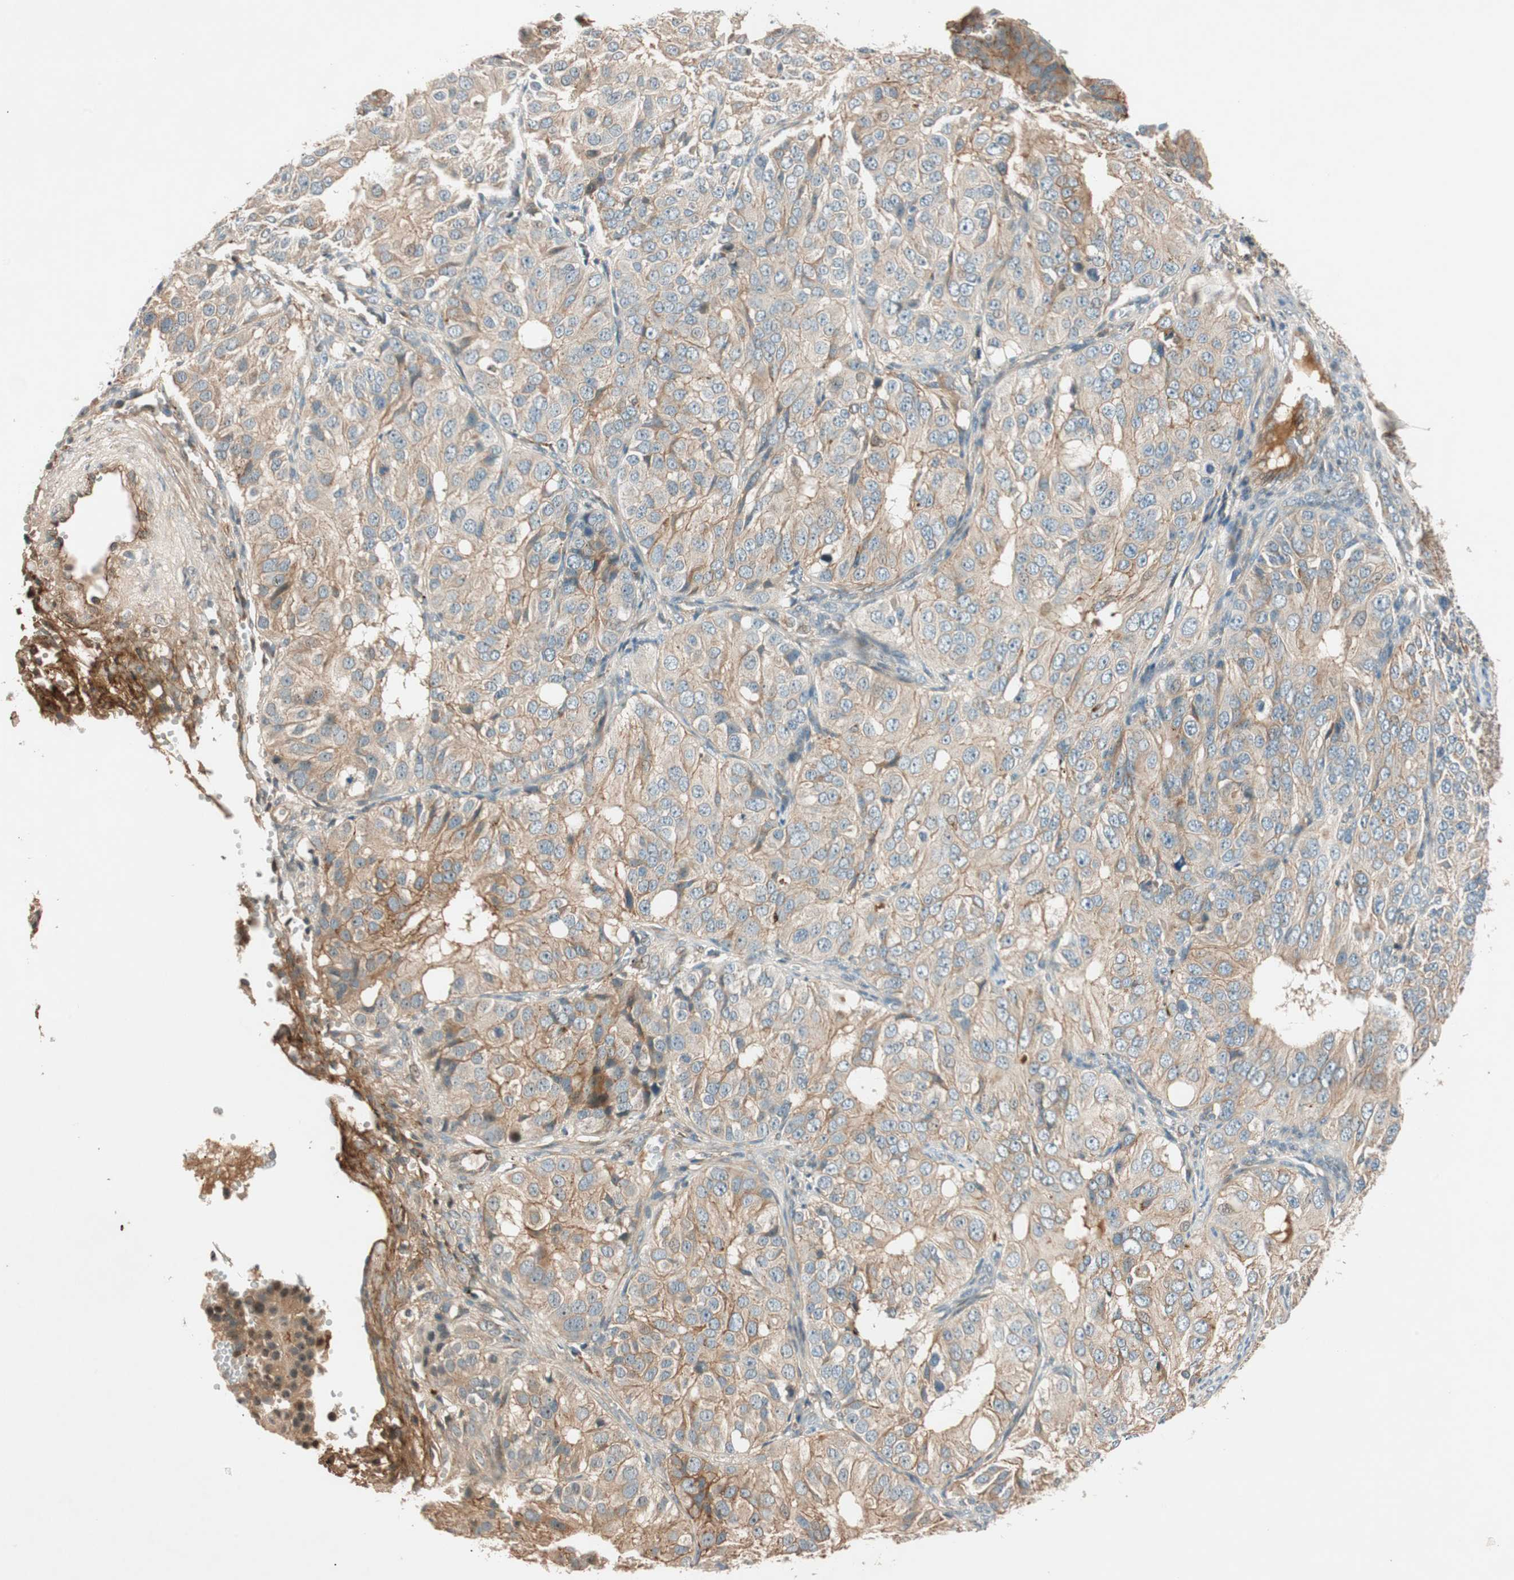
{"staining": {"intensity": "moderate", "quantity": "25%-75%", "location": "cytoplasmic/membranous"}, "tissue": "ovarian cancer", "cell_type": "Tumor cells", "image_type": "cancer", "snomed": [{"axis": "morphology", "description": "Carcinoma, endometroid"}, {"axis": "topography", "description": "Ovary"}], "caption": "Ovarian cancer was stained to show a protein in brown. There is medium levels of moderate cytoplasmic/membranous staining in about 25%-75% of tumor cells.", "gene": "EPHA6", "patient": {"sex": "female", "age": 51}}